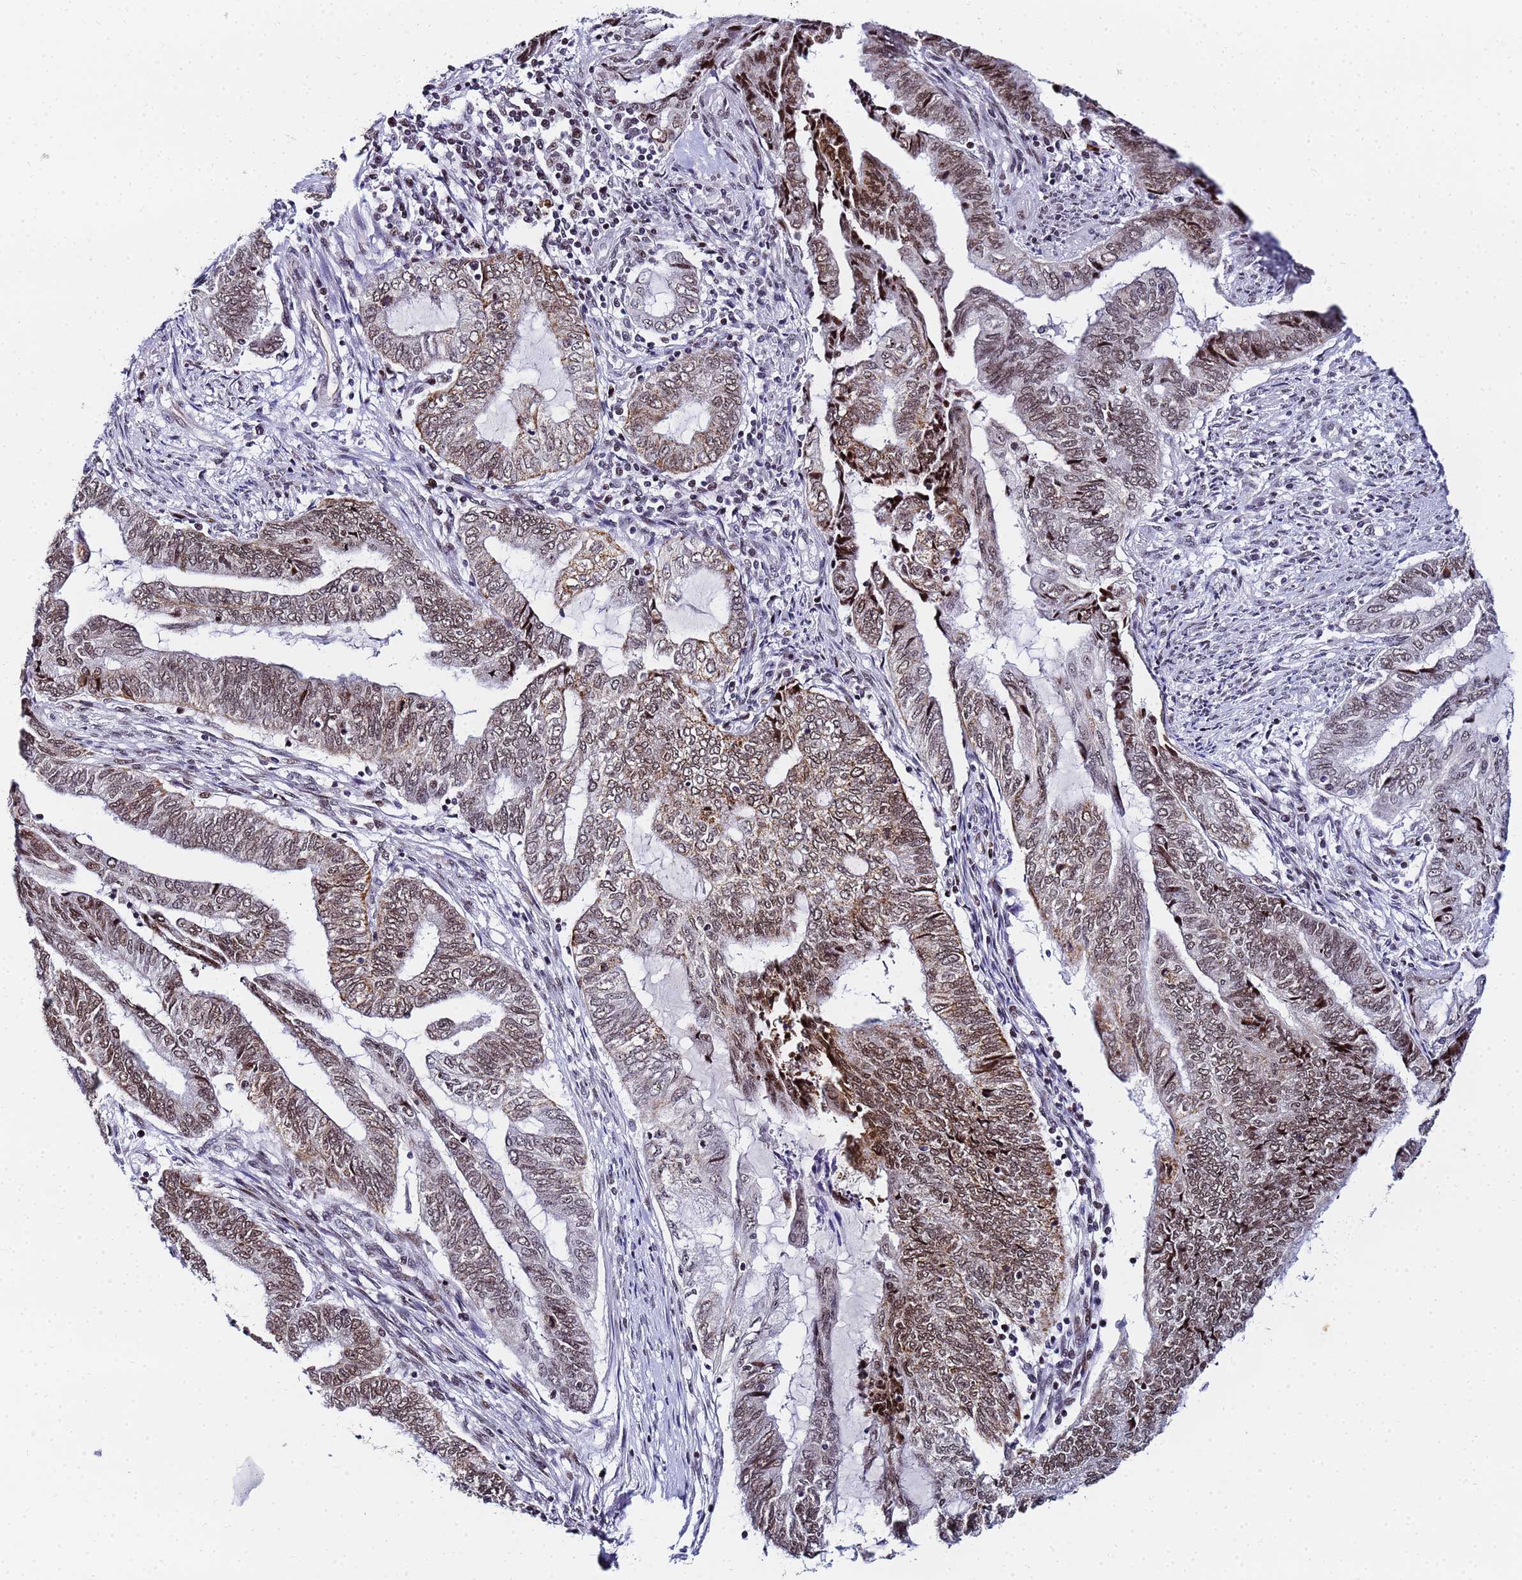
{"staining": {"intensity": "moderate", "quantity": "25%-75%", "location": "cytoplasmic/membranous,nuclear"}, "tissue": "endometrial cancer", "cell_type": "Tumor cells", "image_type": "cancer", "snomed": [{"axis": "morphology", "description": "Adenocarcinoma, NOS"}, {"axis": "topography", "description": "Uterus"}, {"axis": "topography", "description": "Endometrium"}], "caption": "DAB (3,3'-diaminobenzidine) immunohistochemical staining of human endometrial adenocarcinoma shows moderate cytoplasmic/membranous and nuclear protein positivity in approximately 25%-75% of tumor cells.", "gene": "CKMT1A", "patient": {"sex": "female", "age": 70}}